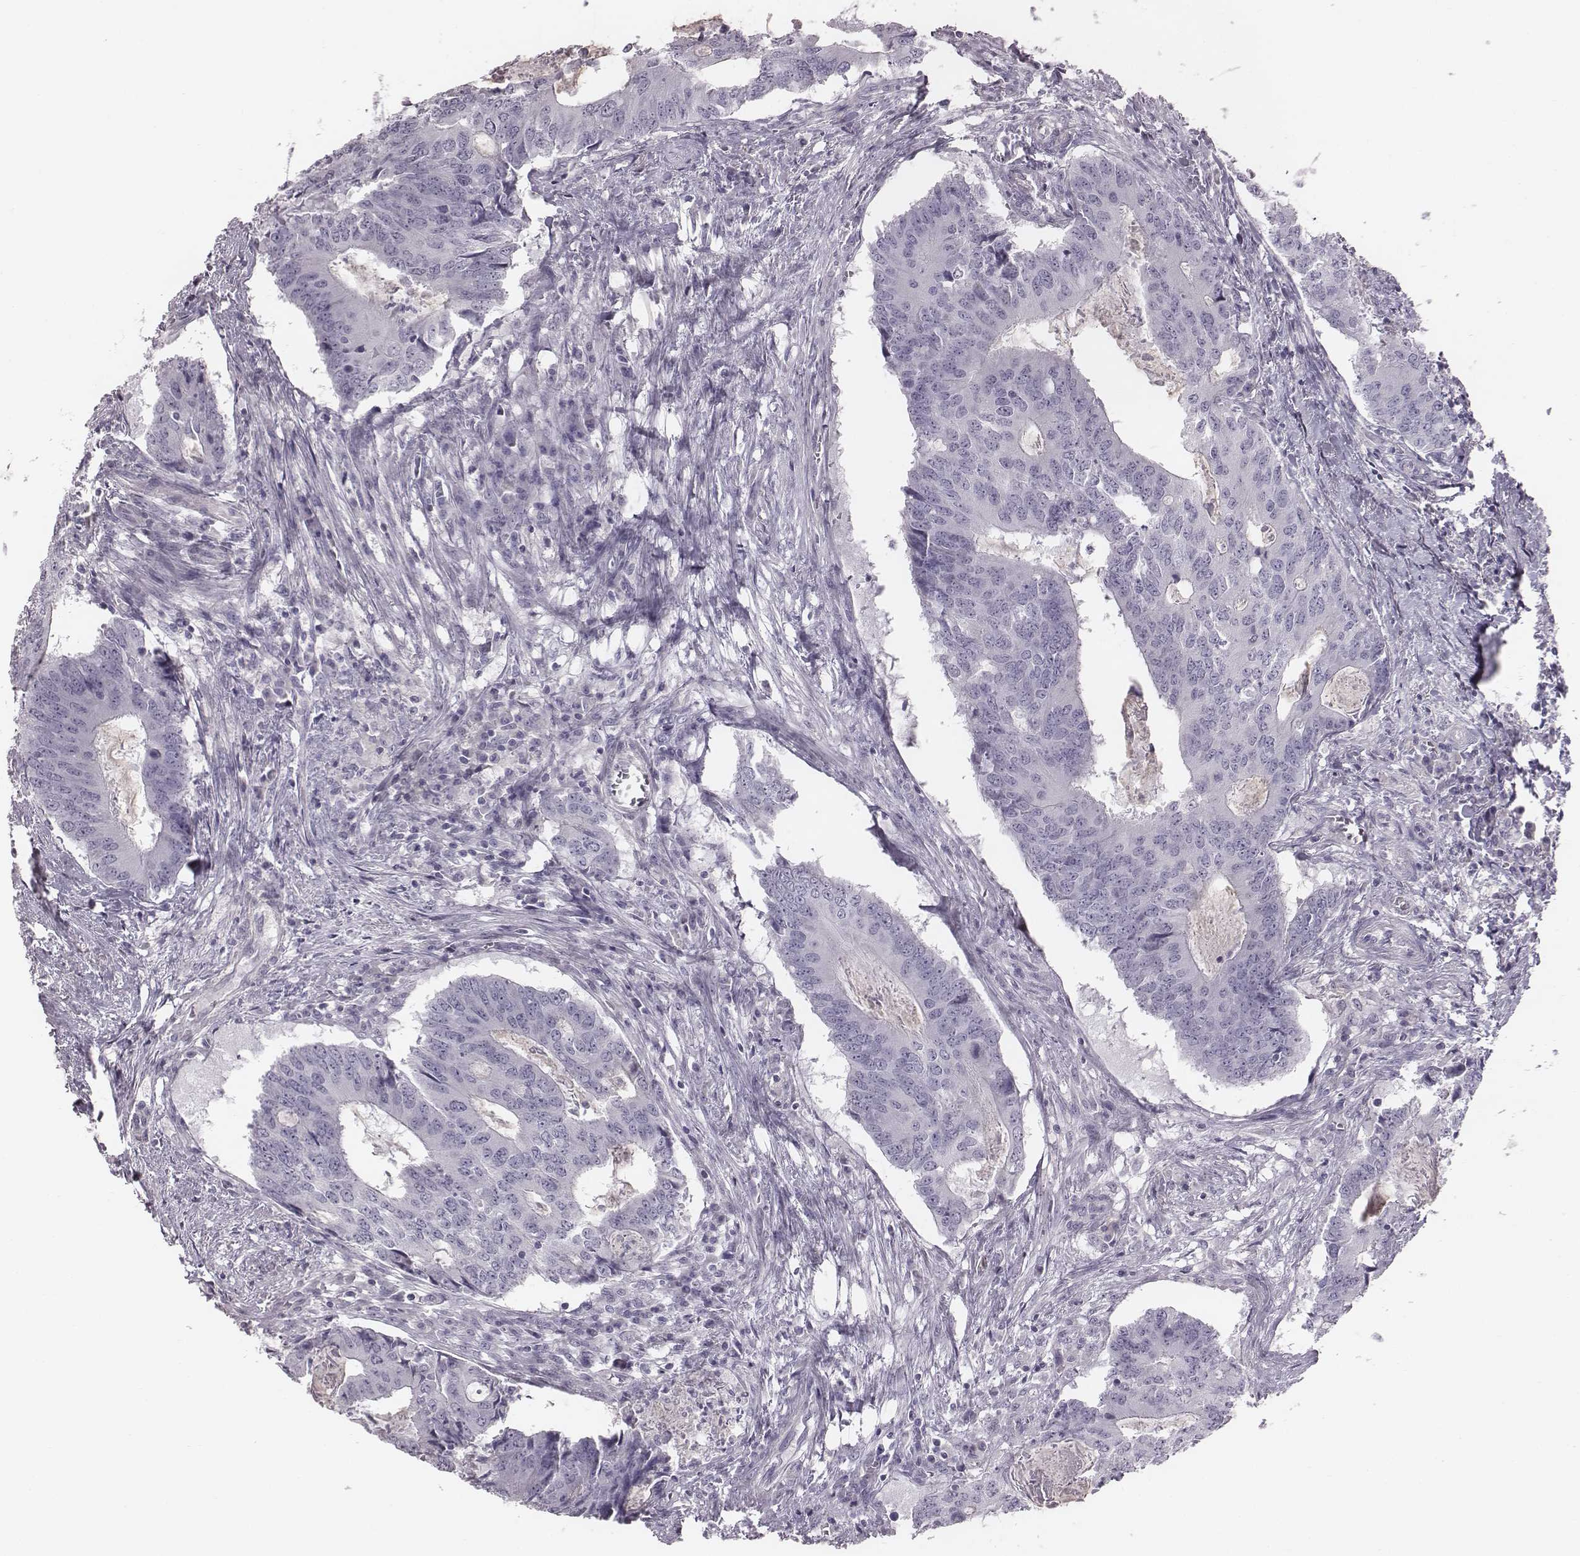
{"staining": {"intensity": "negative", "quantity": "none", "location": "none"}, "tissue": "colorectal cancer", "cell_type": "Tumor cells", "image_type": "cancer", "snomed": [{"axis": "morphology", "description": "Adenocarcinoma, NOS"}, {"axis": "topography", "description": "Colon"}], "caption": "Immunohistochemical staining of colorectal cancer exhibits no significant staining in tumor cells.", "gene": "PDE8B", "patient": {"sex": "male", "age": 67}}